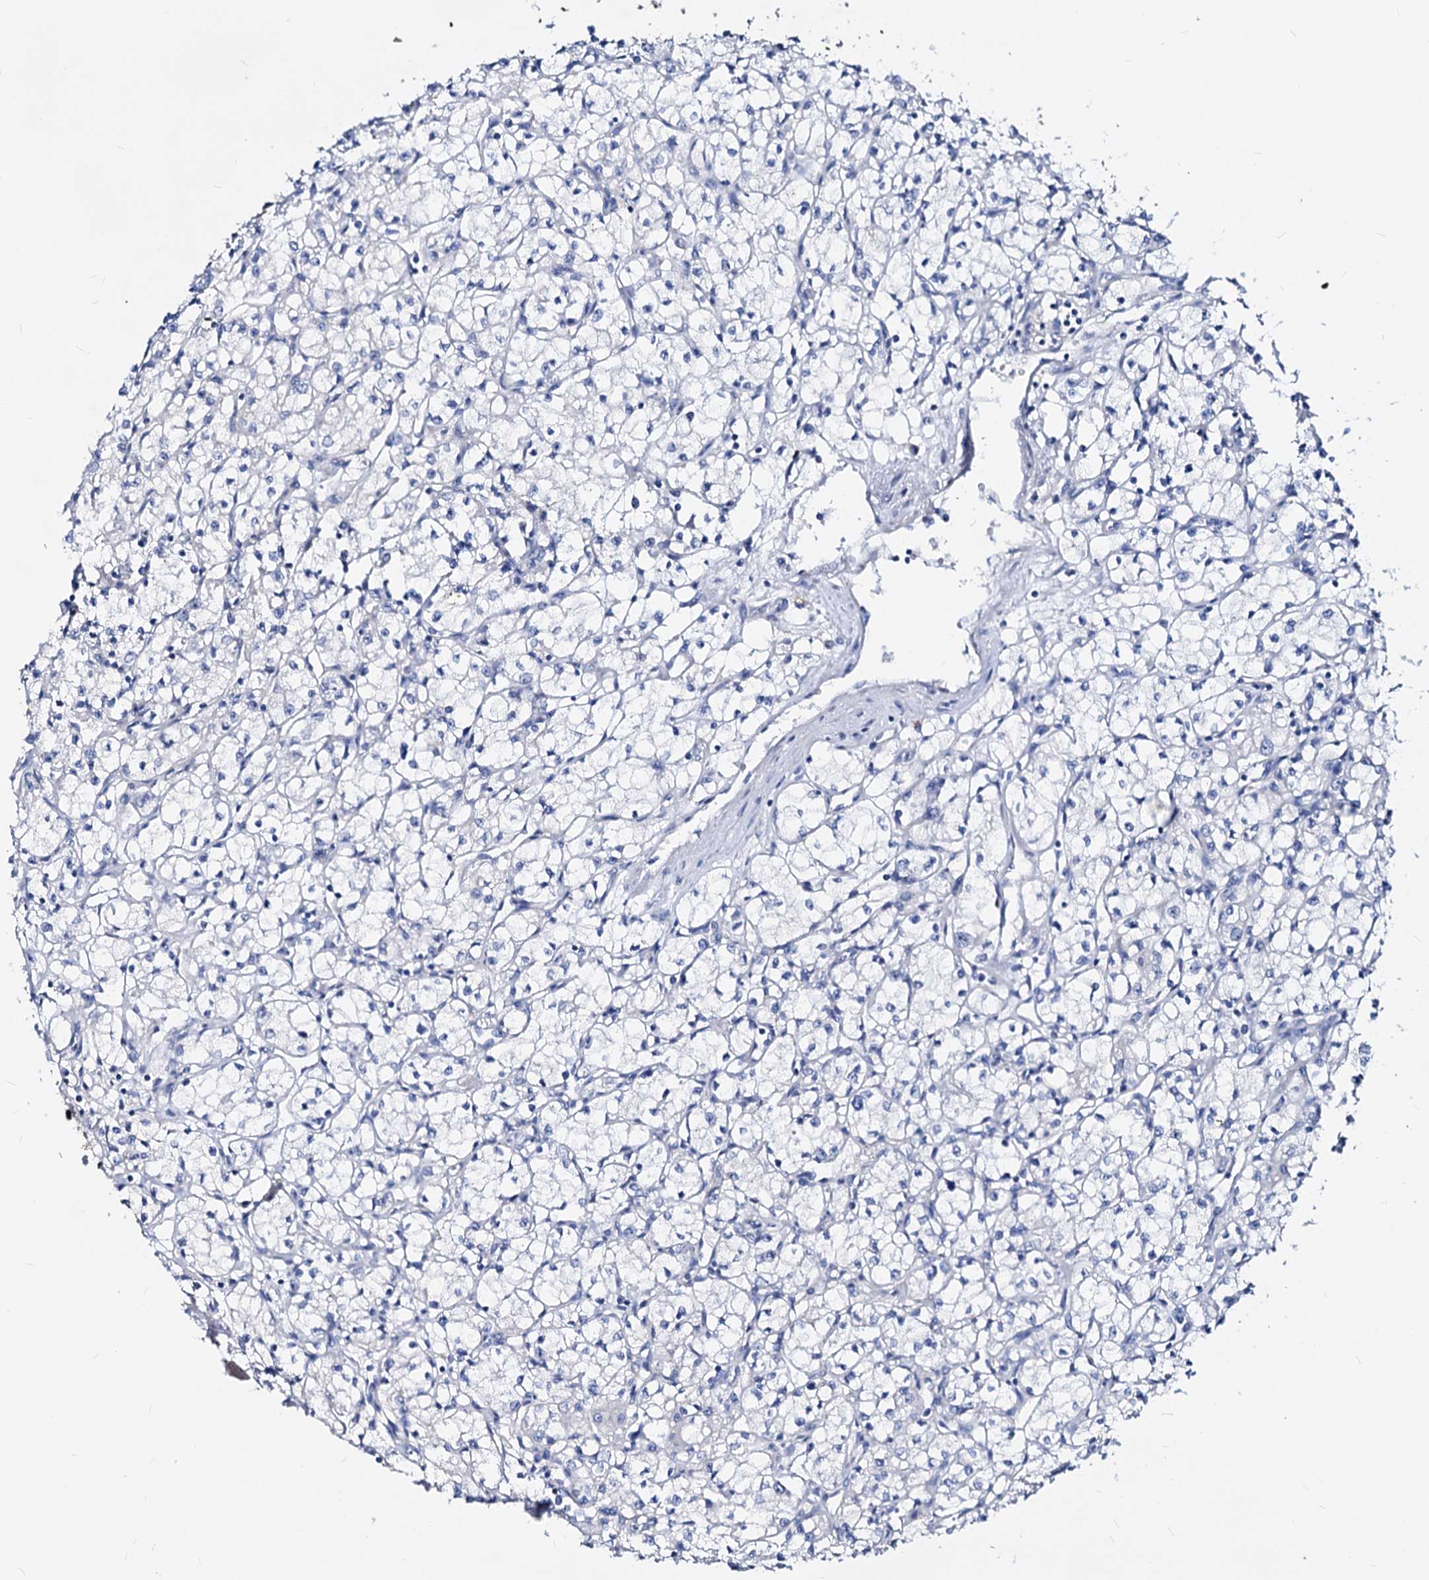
{"staining": {"intensity": "negative", "quantity": "none", "location": "none"}, "tissue": "renal cancer", "cell_type": "Tumor cells", "image_type": "cancer", "snomed": [{"axis": "morphology", "description": "Adenocarcinoma, NOS"}, {"axis": "topography", "description": "Kidney"}], "caption": "Human renal adenocarcinoma stained for a protein using immunohistochemistry (IHC) exhibits no expression in tumor cells.", "gene": "DYDC2", "patient": {"sex": "male", "age": 59}}